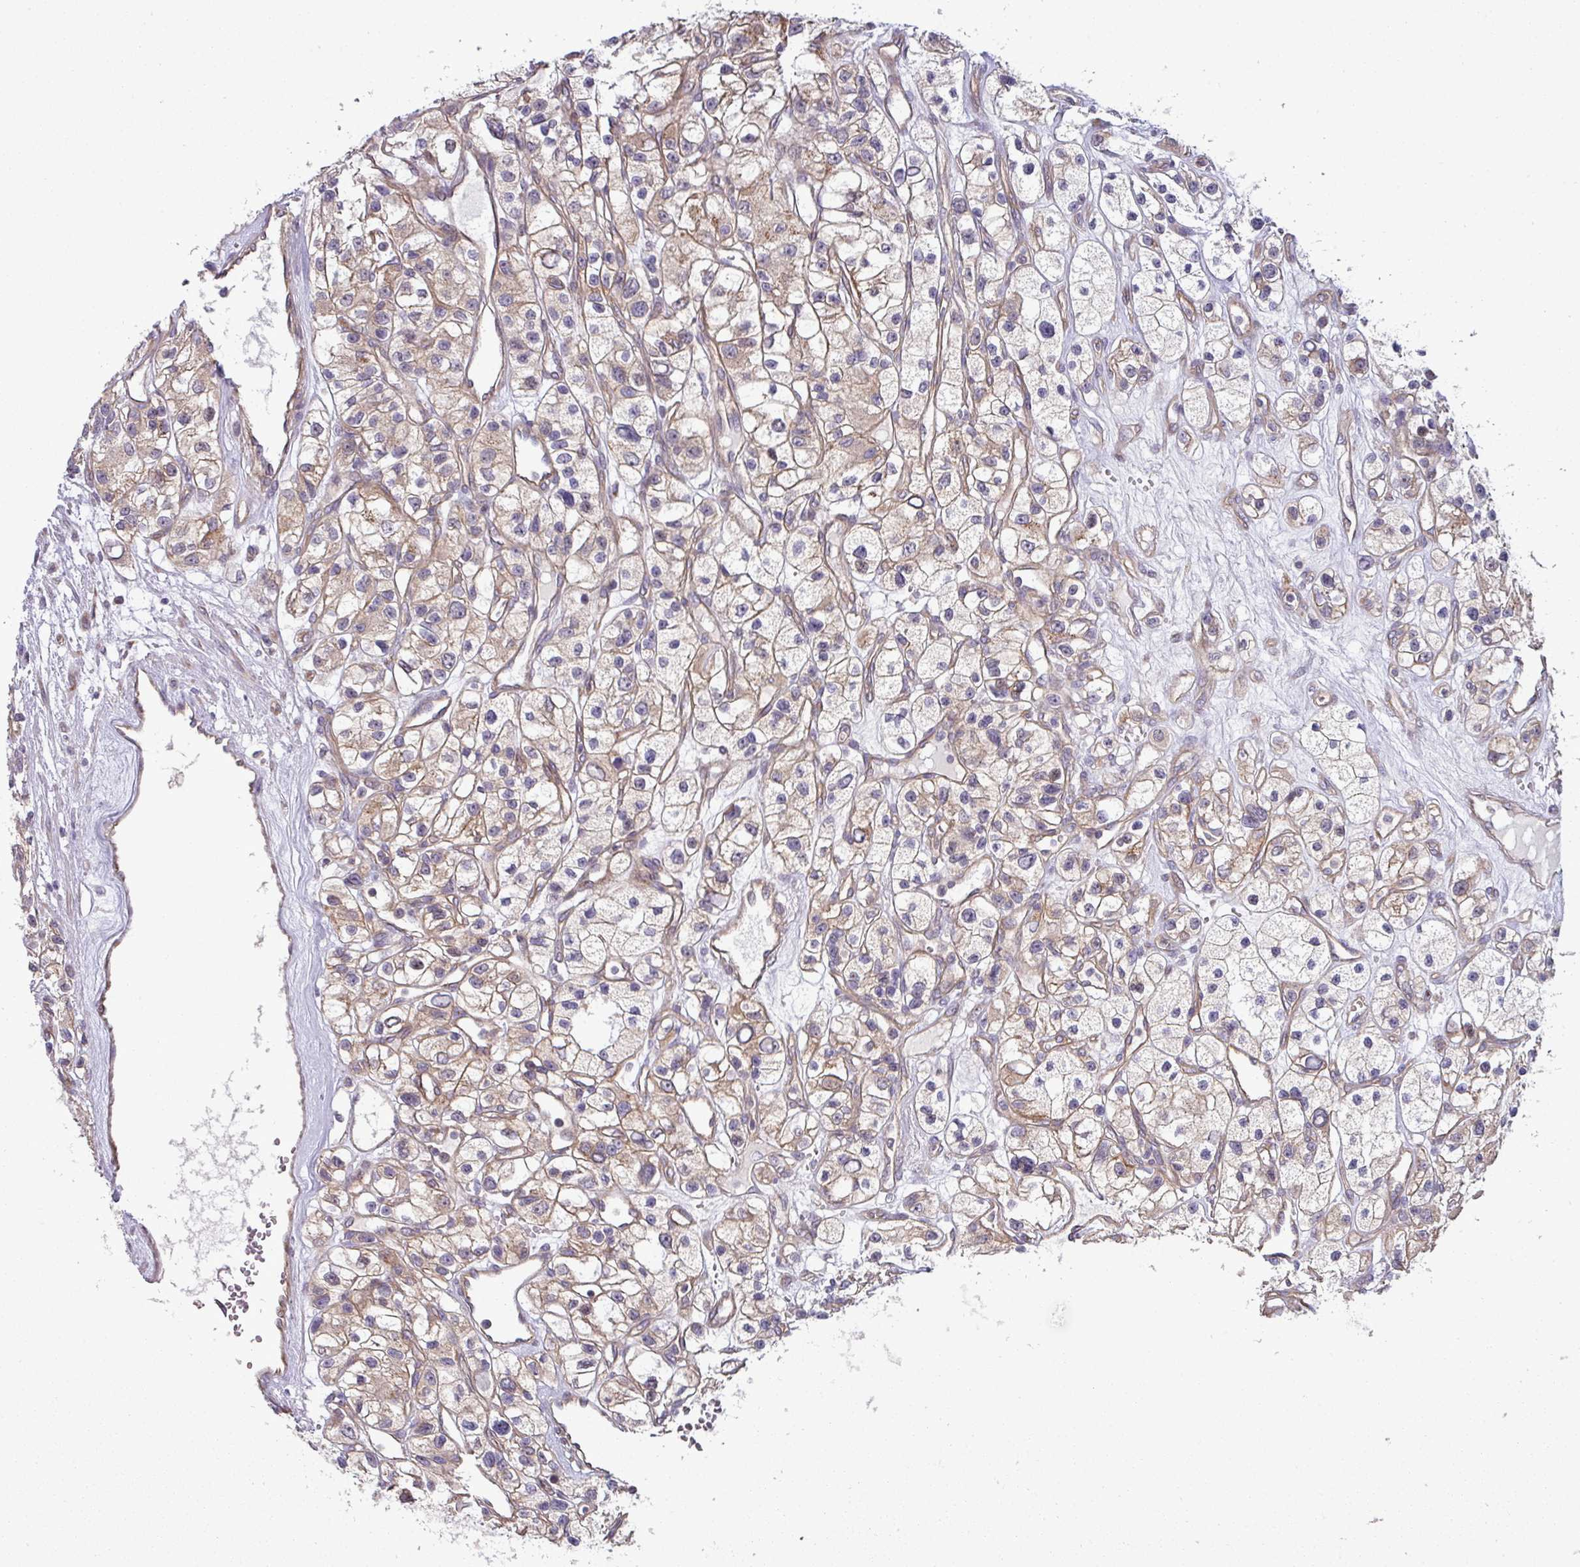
{"staining": {"intensity": "moderate", "quantity": ">75%", "location": "cytoplasmic/membranous"}, "tissue": "renal cancer", "cell_type": "Tumor cells", "image_type": "cancer", "snomed": [{"axis": "morphology", "description": "Adenocarcinoma, NOS"}, {"axis": "topography", "description": "Kidney"}], "caption": "The immunohistochemical stain labels moderate cytoplasmic/membranous staining in tumor cells of renal cancer (adenocarcinoma) tissue.", "gene": "TIMMDC1", "patient": {"sex": "female", "age": 57}}